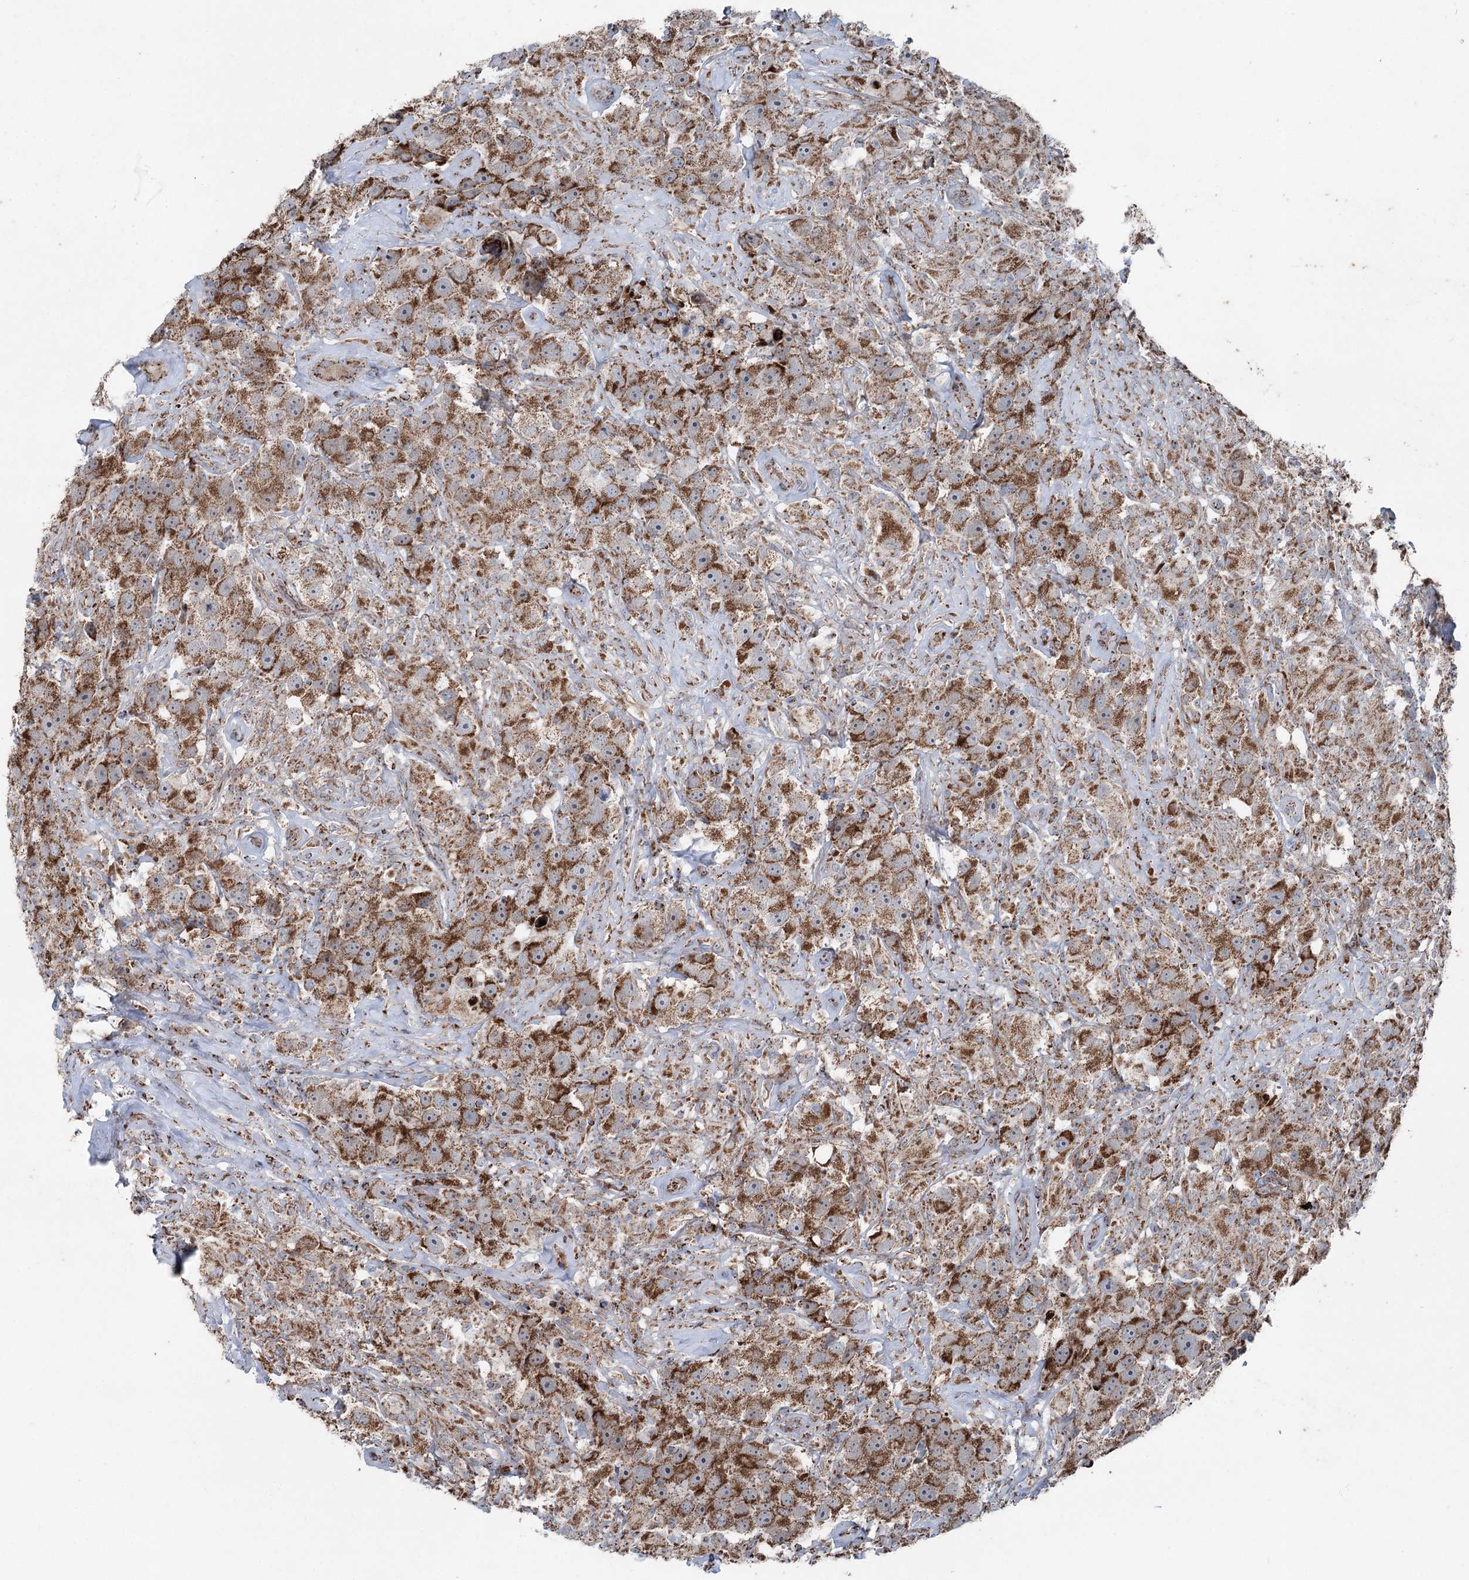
{"staining": {"intensity": "strong", "quantity": ">75%", "location": "cytoplasmic/membranous"}, "tissue": "testis cancer", "cell_type": "Tumor cells", "image_type": "cancer", "snomed": [{"axis": "morphology", "description": "Seminoma, NOS"}, {"axis": "topography", "description": "Testis"}], "caption": "Human testis cancer (seminoma) stained with a protein marker demonstrates strong staining in tumor cells.", "gene": "UCN3", "patient": {"sex": "male", "age": 49}}